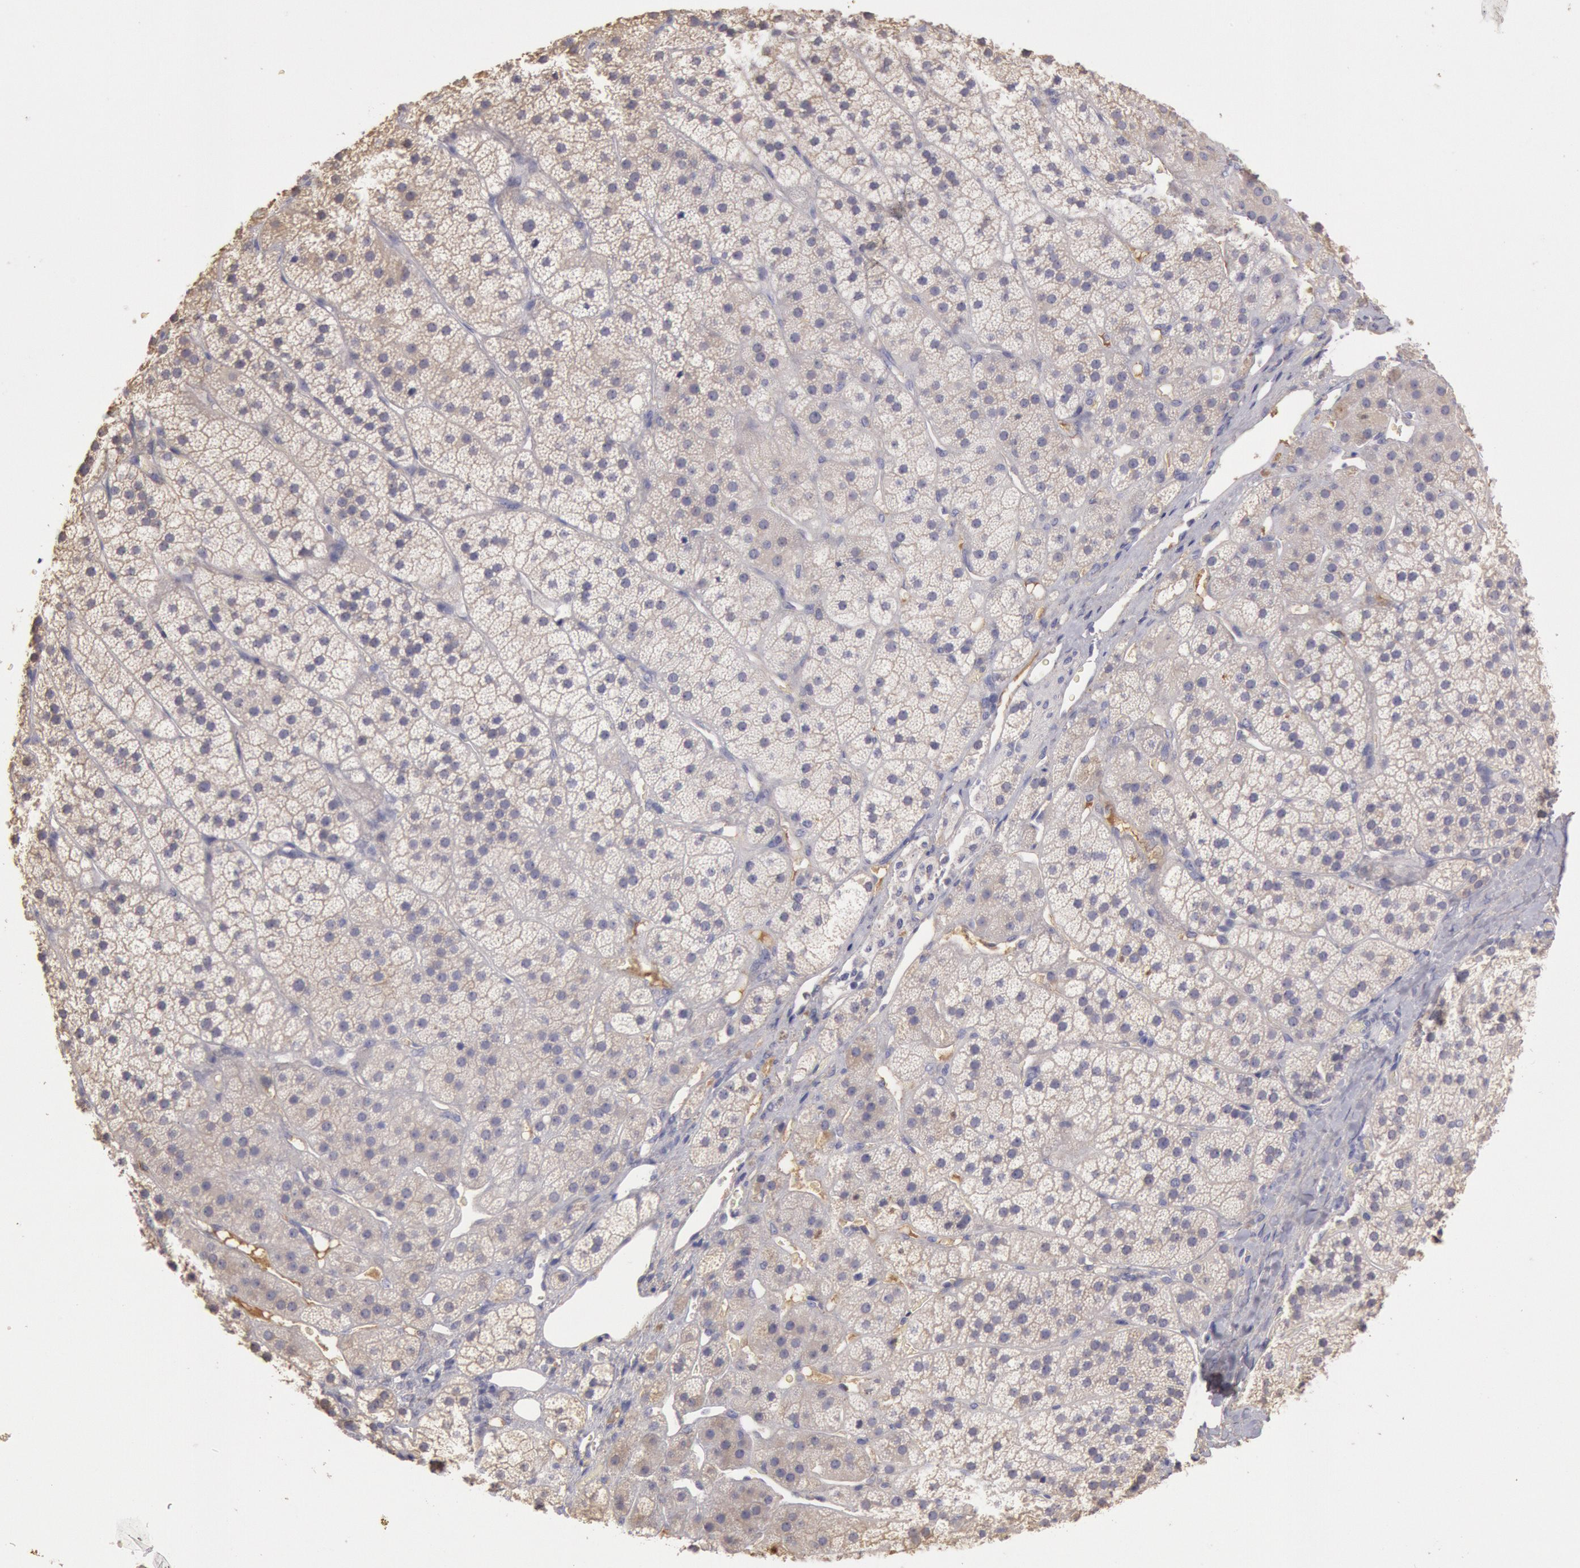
{"staining": {"intensity": "negative", "quantity": "none", "location": "none"}, "tissue": "adrenal gland", "cell_type": "Glandular cells", "image_type": "normal", "snomed": [{"axis": "morphology", "description": "Normal tissue, NOS"}, {"axis": "topography", "description": "Adrenal gland"}], "caption": "Protein analysis of benign adrenal gland displays no significant expression in glandular cells.", "gene": "C1R", "patient": {"sex": "female", "age": 44}}